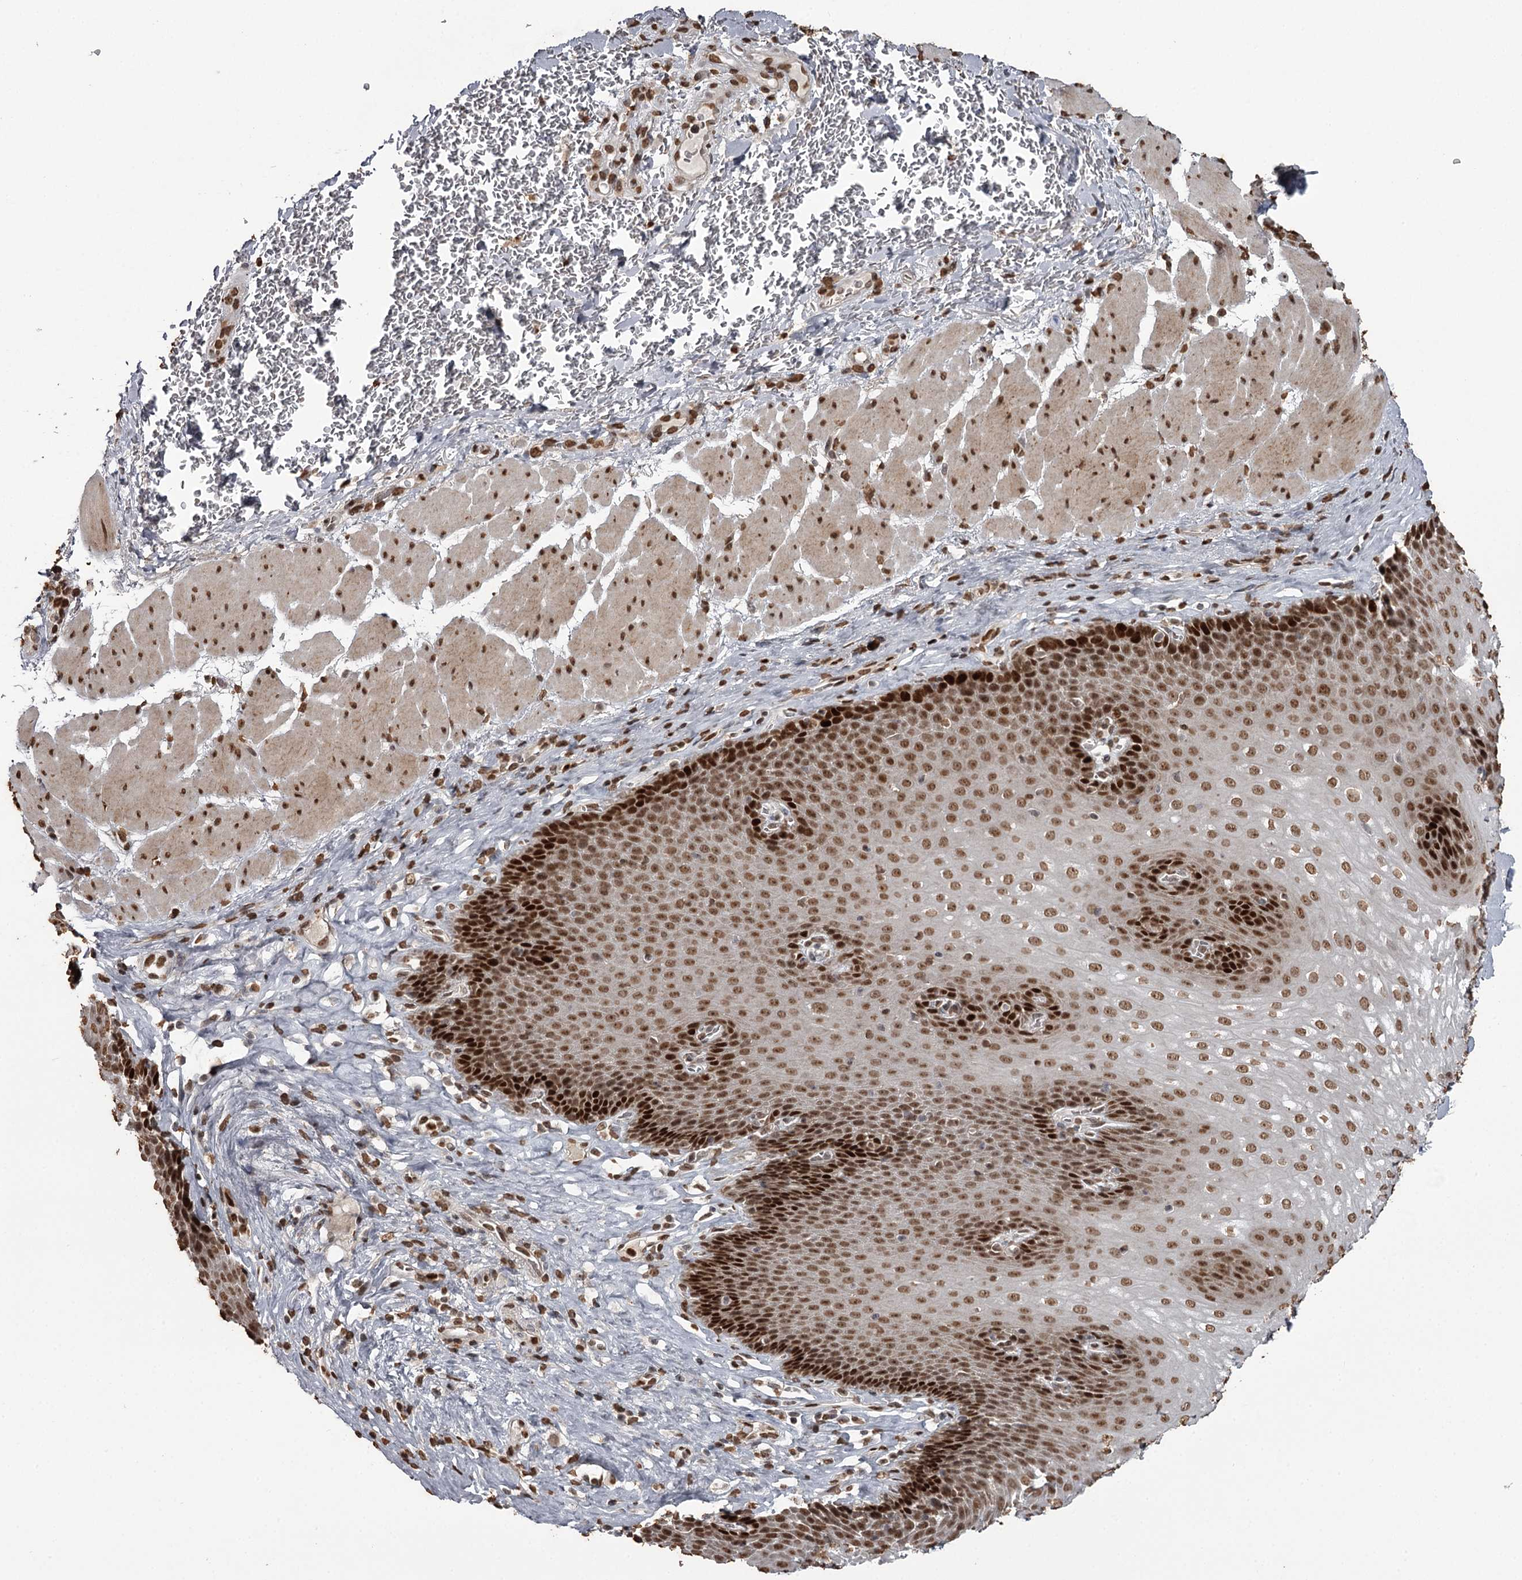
{"staining": {"intensity": "strong", "quantity": ">75%", "location": "nuclear"}, "tissue": "esophagus", "cell_type": "Squamous epithelial cells", "image_type": "normal", "snomed": [{"axis": "morphology", "description": "Normal tissue, NOS"}, {"axis": "topography", "description": "Esophagus"}], "caption": "Human esophagus stained with a protein marker shows strong staining in squamous epithelial cells.", "gene": "THYN1", "patient": {"sex": "female", "age": 66}}